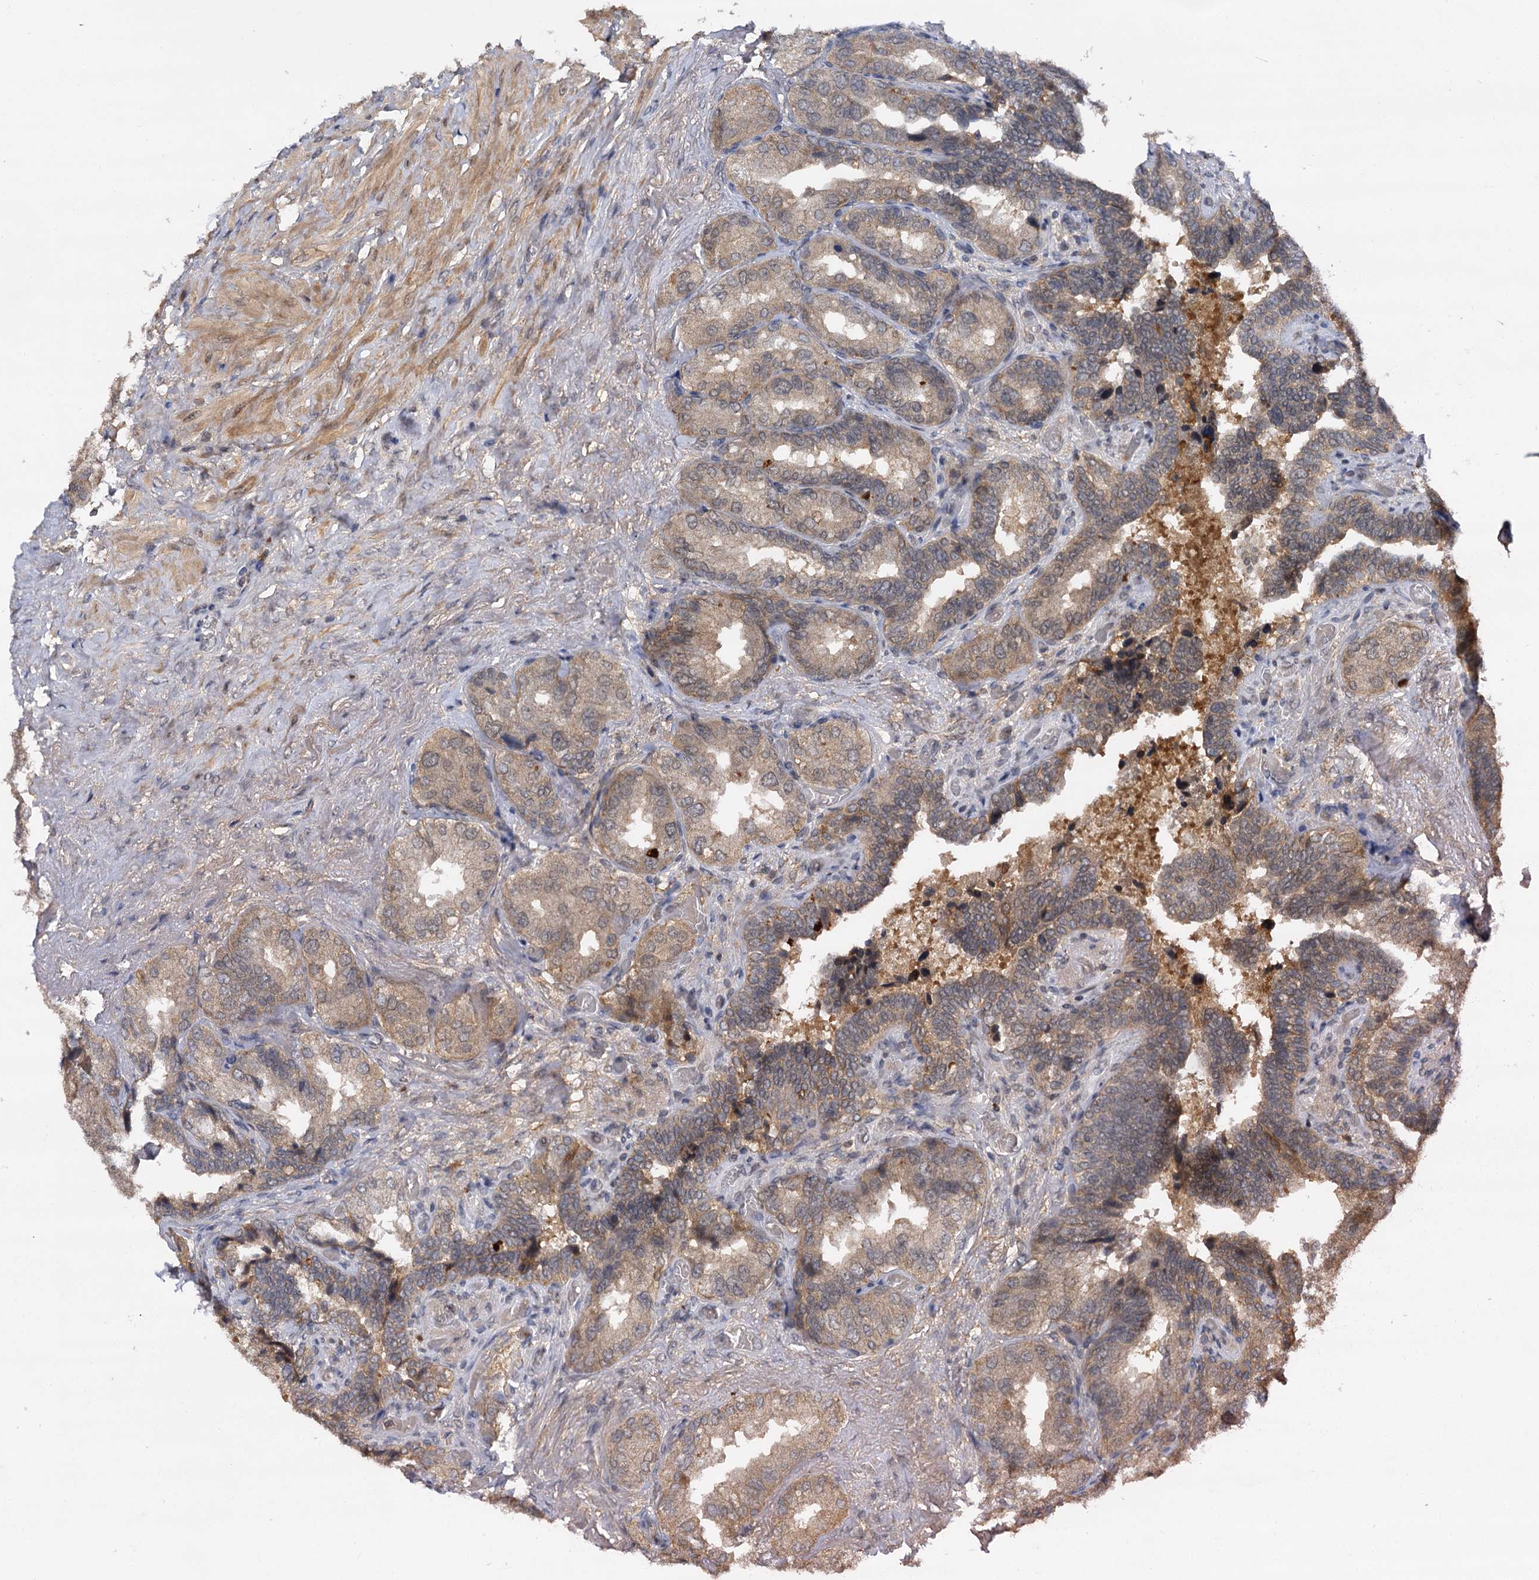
{"staining": {"intensity": "moderate", "quantity": "25%-75%", "location": "cytoplasmic/membranous"}, "tissue": "seminal vesicle", "cell_type": "Glandular cells", "image_type": "normal", "snomed": [{"axis": "morphology", "description": "Normal tissue, NOS"}, {"axis": "topography", "description": "Seminal veicle"}, {"axis": "topography", "description": "Peripheral nerve tissue"}], "caption": "Protein staining of unremarkable seminal vesicle exhibits moderate cytoplasmic/membranous staining in approximately 25%-75% of glandular cells.", "gene": "MBD6", "patient": {"sex": "male", "age": 63}}